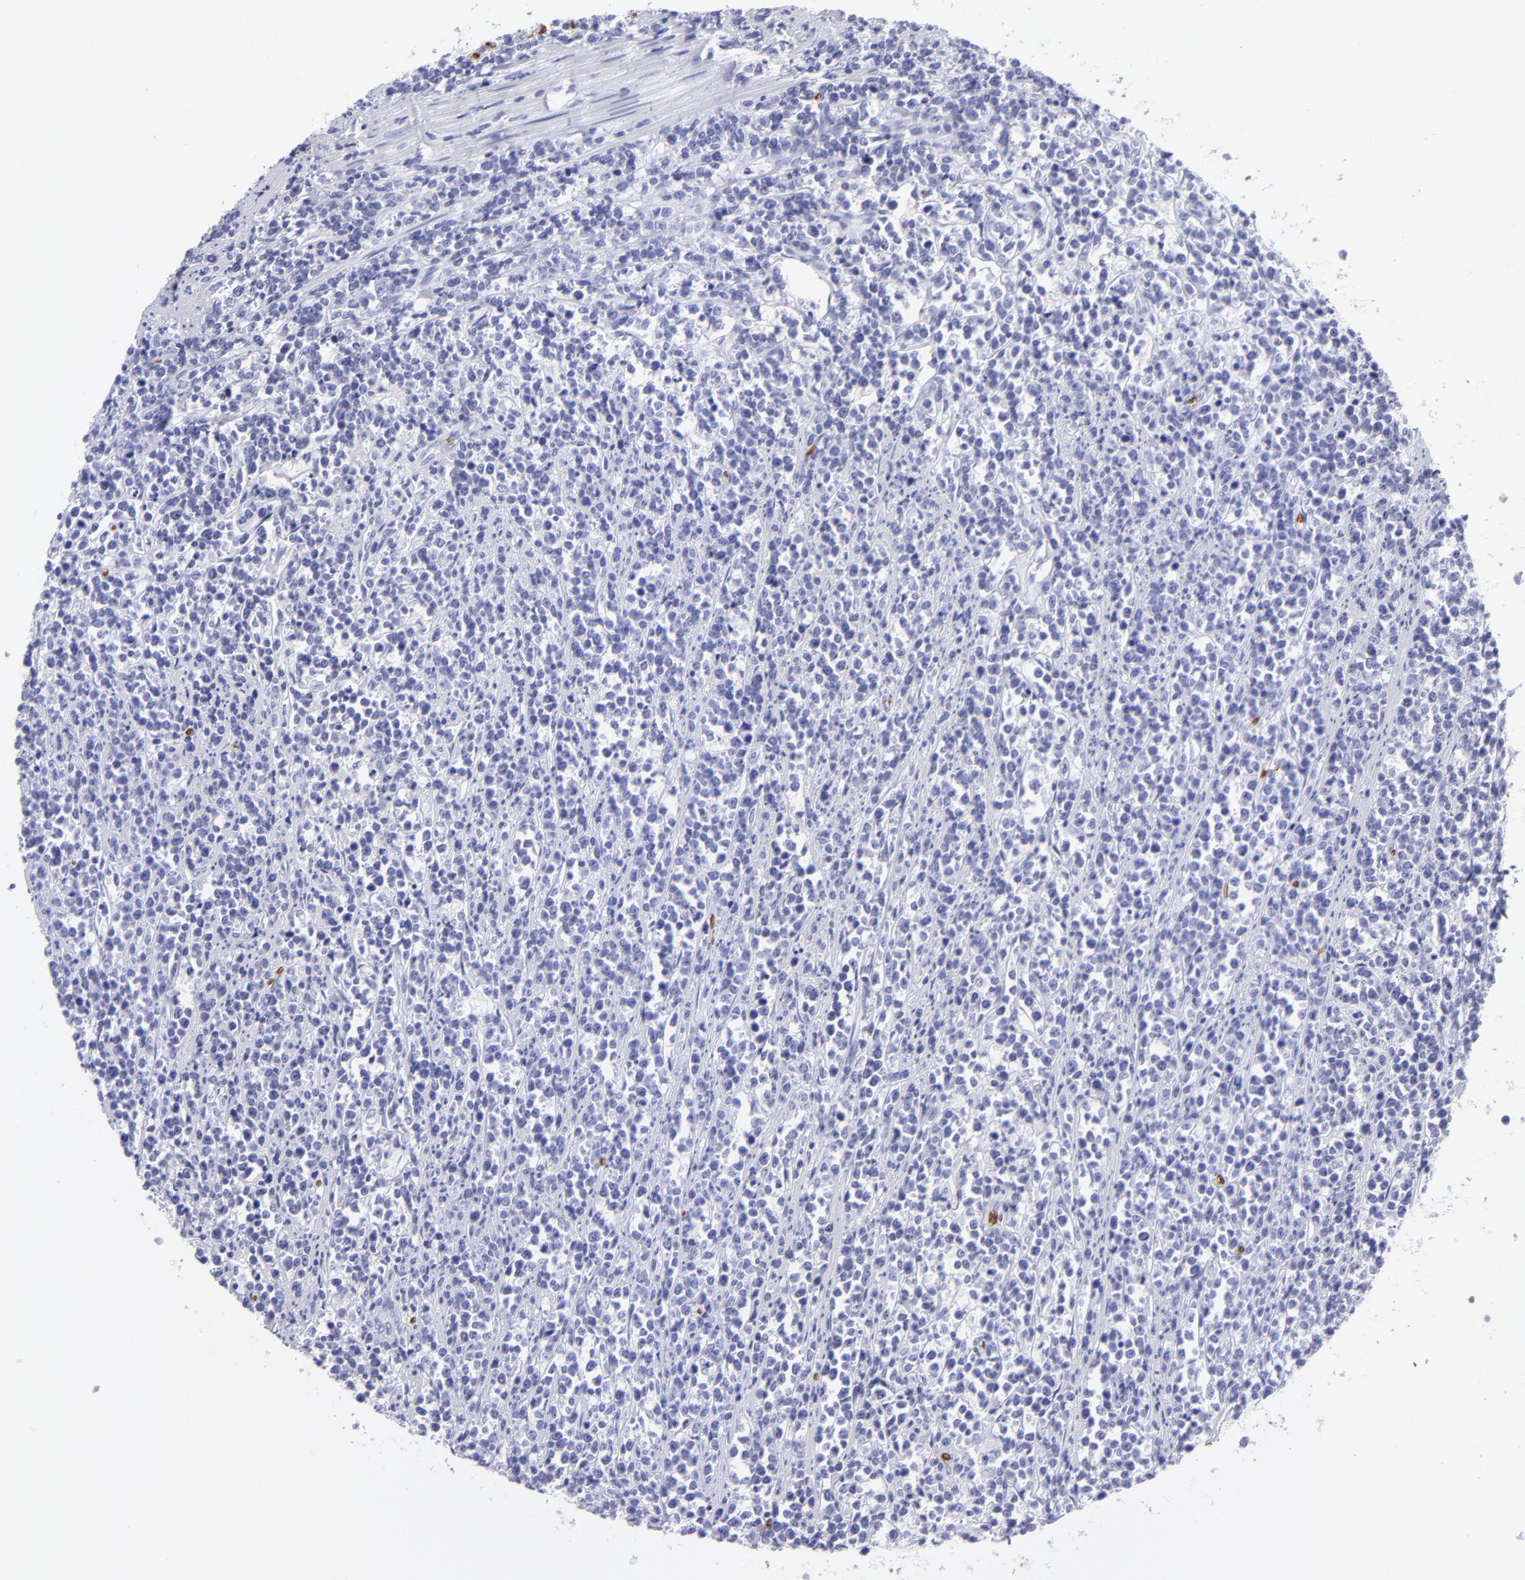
{"staining": {"intensity": "negative", "quantity": "none", "location": "none"}, "tissue": "lymphoma", "cell_type": "Tumor cells", "image_type": "cancer", "snomed": [{"axis": "morphology", "description": "Malignant lymphoma, non-Hodgkin's type, High grade"}, {"axis": "topography", "description": "Small intestine"}, {"axis": "topography", "description": "Colon"}], "caption": "This photomicrograph is of high-grade malignant lymphoma, non-Hodgkin's type stained with IHC to label a protein in brown with the nuclei are counter-stained blue. There is no expression in tumor cells.", "gene": "GYPA", "patient": {"sex": "male", "age": 8}}